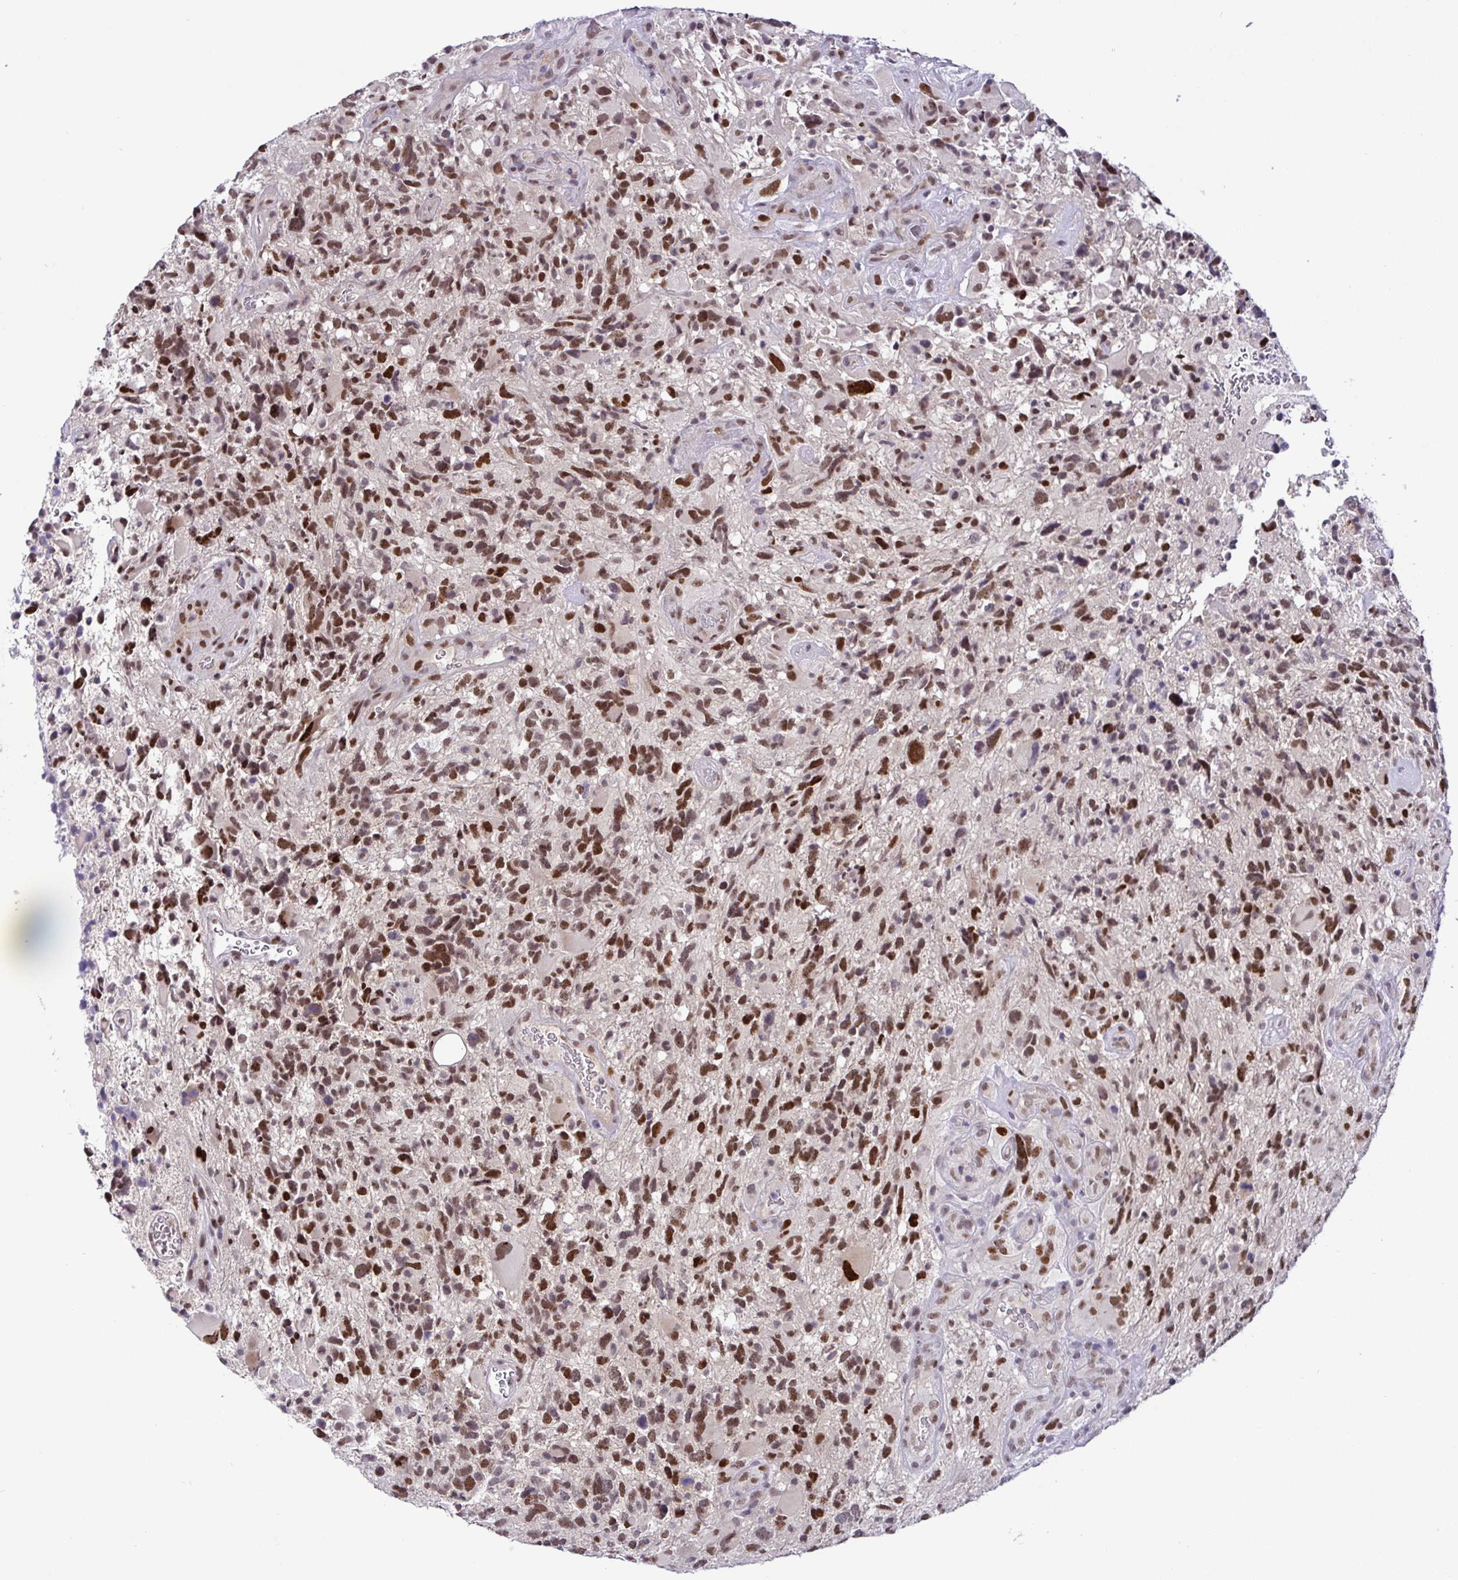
{"staining": {"intensity": "moderate", "quantity": ">75%", "location": "nuclear"}, "tissue": "glioma", "cell_type": "Tumor cells", "image_type": "cancer", "snomed": [{"axis": "morphology", "description": "Glioma, malignant, High grade"}, {"axis": "topography", "description": "Brain"}], "caption": "Tumor cells demonstrate medium levels of moderate nuclear expression in approximately >75% of cells in human malignant glioma (high-grade).", "gene": "NUP188", "patient": {"sex": "female", "age": 71}}